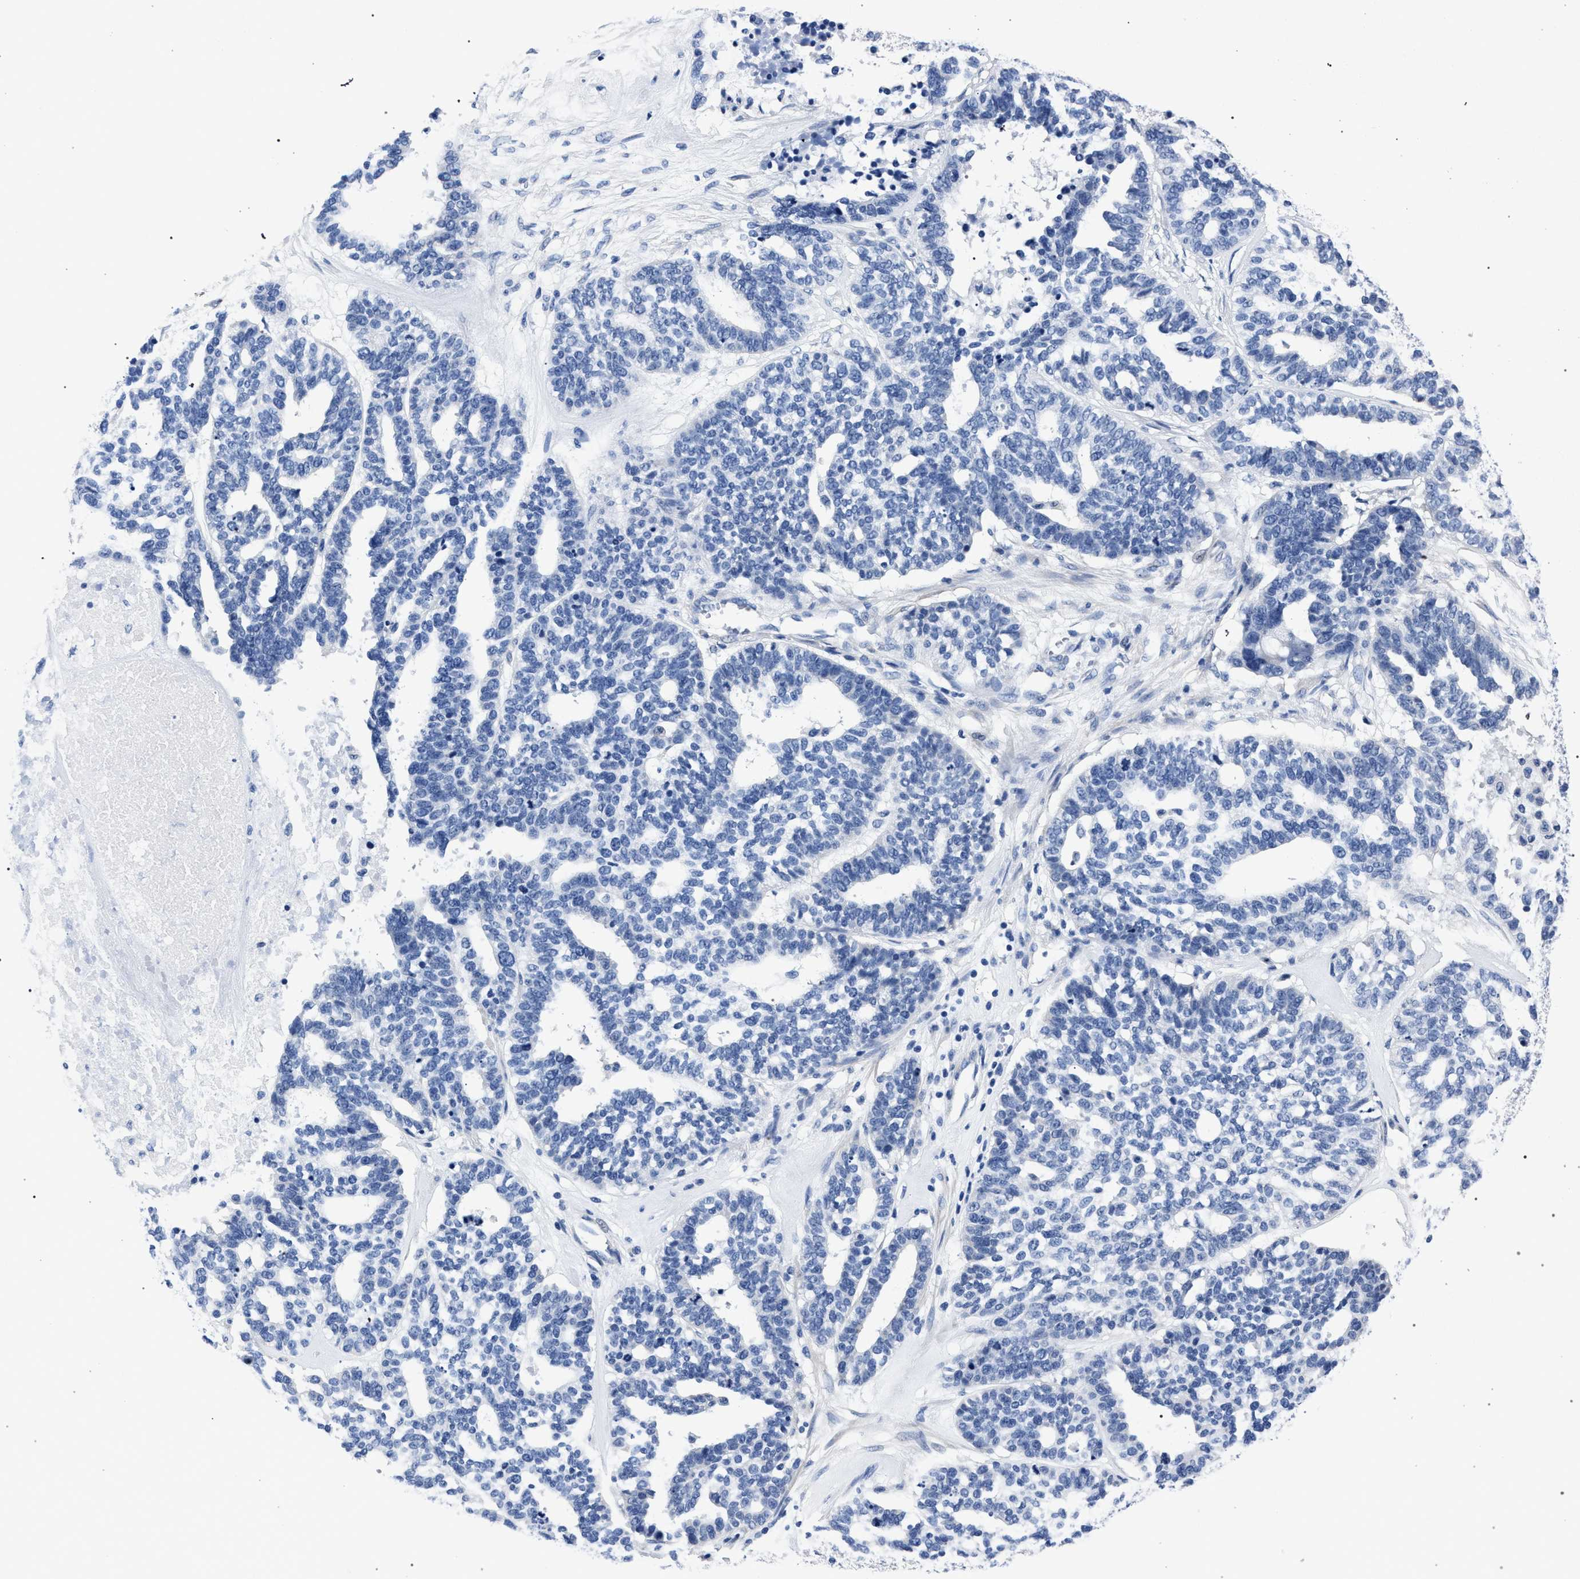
{"staining": {"intensity": "negative", "quantity": "none", "location": "none"}, "tissue": "ovarian cancer", "cell_type": "Tumor cells", "image_type": "cancer", "snomed": [{"axis": "morphology", "description": "Cystadenocarcinoma, serous, NOS"}, {"axis": "topography", "description": "Ovary"}], "caption": "This micrograph is of ovarian serous cystadenocarcinoma stained with immunohistochemistry (IHC) to label a protein in brown with the nuclei are counter-stained blue. There is no positivity in tumor cells. (DAB (3,3'-diaminobenzidine) IHC with hematoxylin counter stain).", "gene": "AKAP4", "patient": {"sex": "female", "age": 59}}